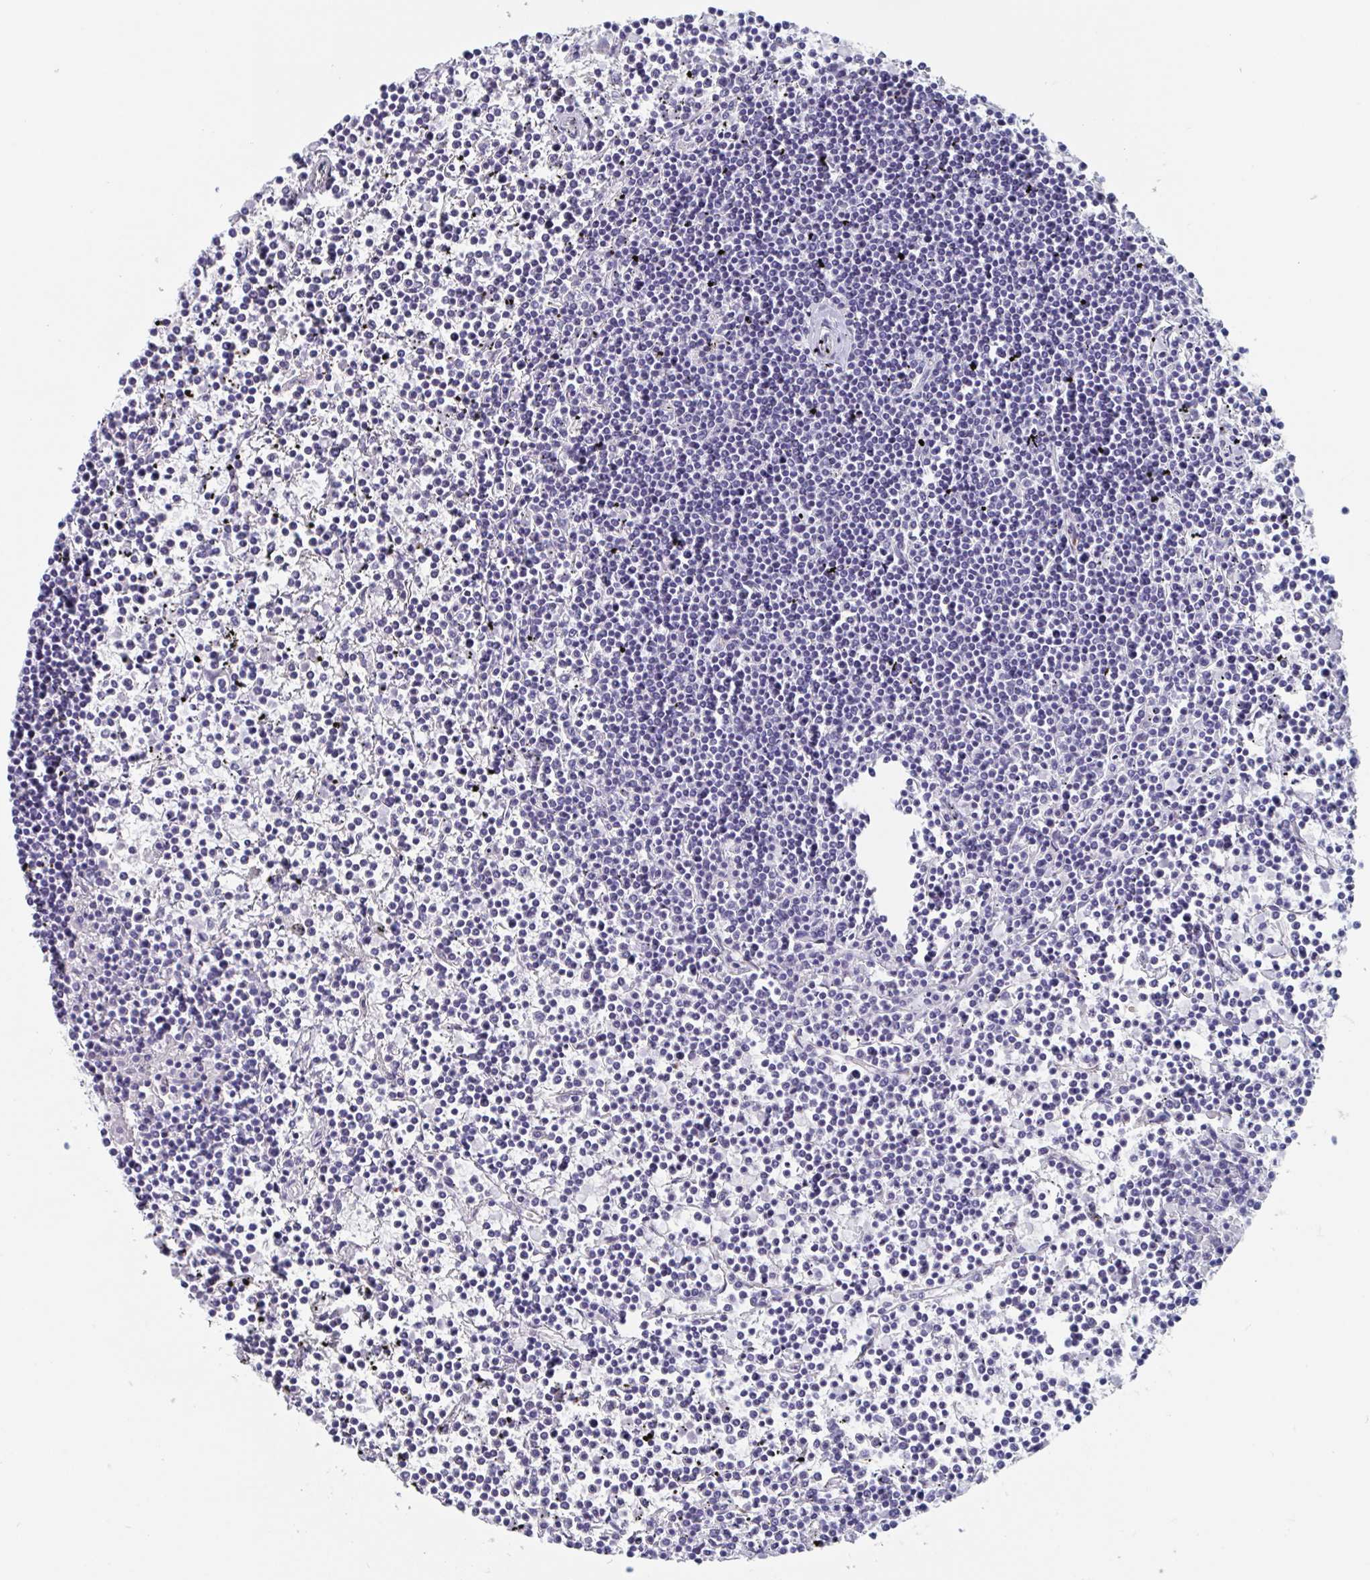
{"staining": {"intensity": "negative", "quantity": "none", "location": "none"}, "tissue": "lymphoma", "cell_type": "Tumor cells", "image_type": "cancer", "snomed": [{"axis": "morphology", "description": "Malignant lymphoma, non-Hodgkin's type, Low grade"}, {"axis": "topography", "description": "Spleen"}], "caption": "Immunohistochemical staining of lymphoma demonstrates no significant expression in tumor cells.", "gene": "ABHD16A", "patient": {"sex": "female", "age": 19}}